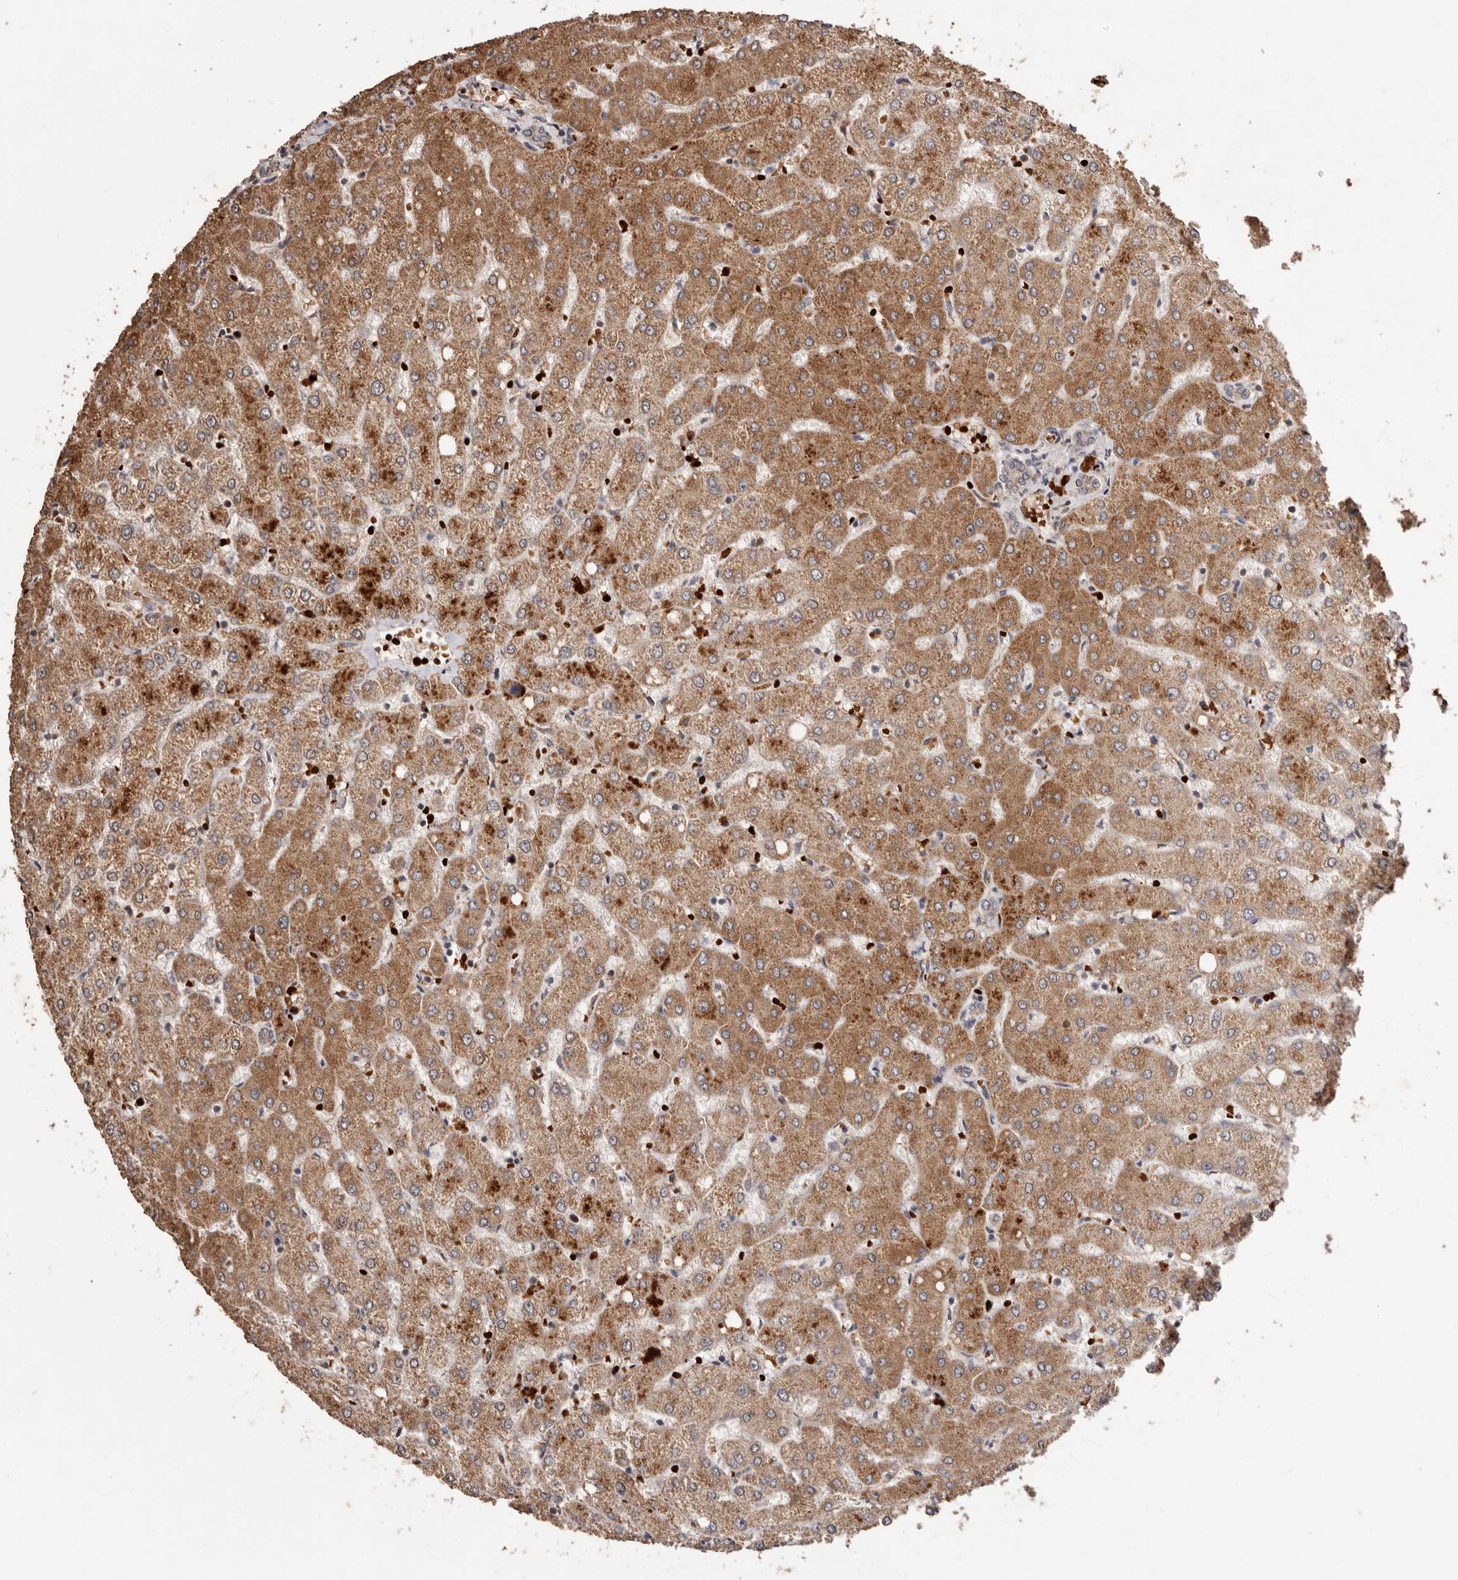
{"staining": {"intensity": "weak", "quantity": ">75%", "location": "cytoplasmic/membranous"}, "tissue": "liver", "cell_type": "Cholangiocytes", "image_type": "normal", "snomed": [{"axis": "morphology", "description": "Normal tissue, NOS"}, {"axis": "topography", "description": "Liver"}], "caption": "This photomicrograph demonstrates normal liver stained with immunohistochemistry to label a protein in brown. The cytoplasmic/membranous of cholangiocytes show weak positivity for the protein. Nuclei are counter-stained blue.", "gene": "GRAMD2A", "patient": {"sex": "female", "age": 54}}